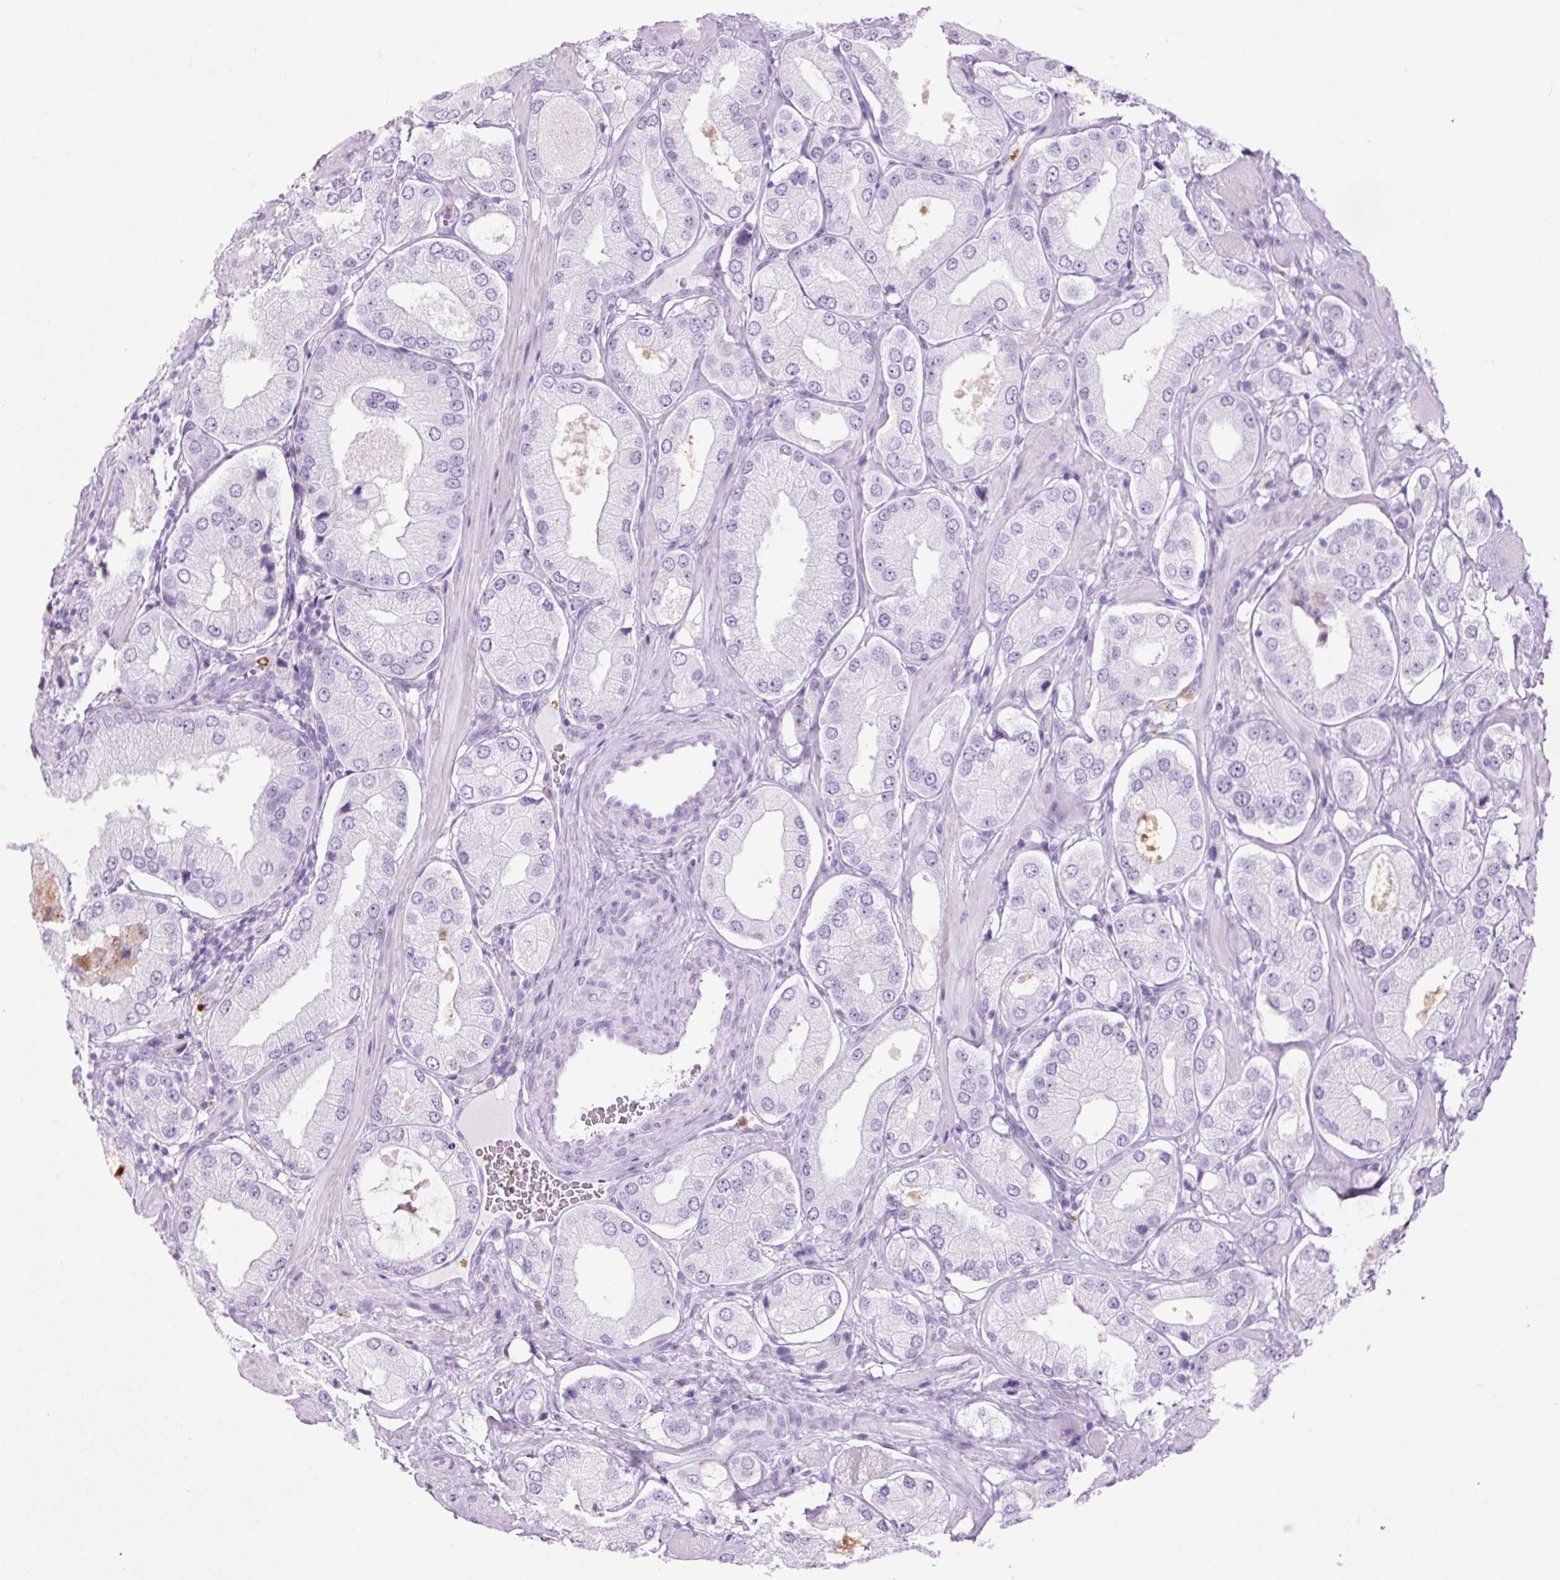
{"staining": {"intensity": "negative", "quantity": "none", "location": "none"}, "tissue": "prostate cancer", "cell_type": "Tumor cells", "image_type": "cancer", "snomed": [{"axis": "morphology", "description": "Adenocarcinoma, Low grade"}, {"axis": "topography", "description": "Prostate"}], "caption": "This photomicrograph is of prostate cancer (adenocarcinoma (low-grade)) stained with immunohistochemistry to label a protein in brown with the nuclei are counter-stained blue. There is no staining in tumor cells. (Immunohistochemistry (ihc), brightfield microscopy, high magnification).", "gene": "LYZ", "patient": {"sex": "male", "age": 42}}